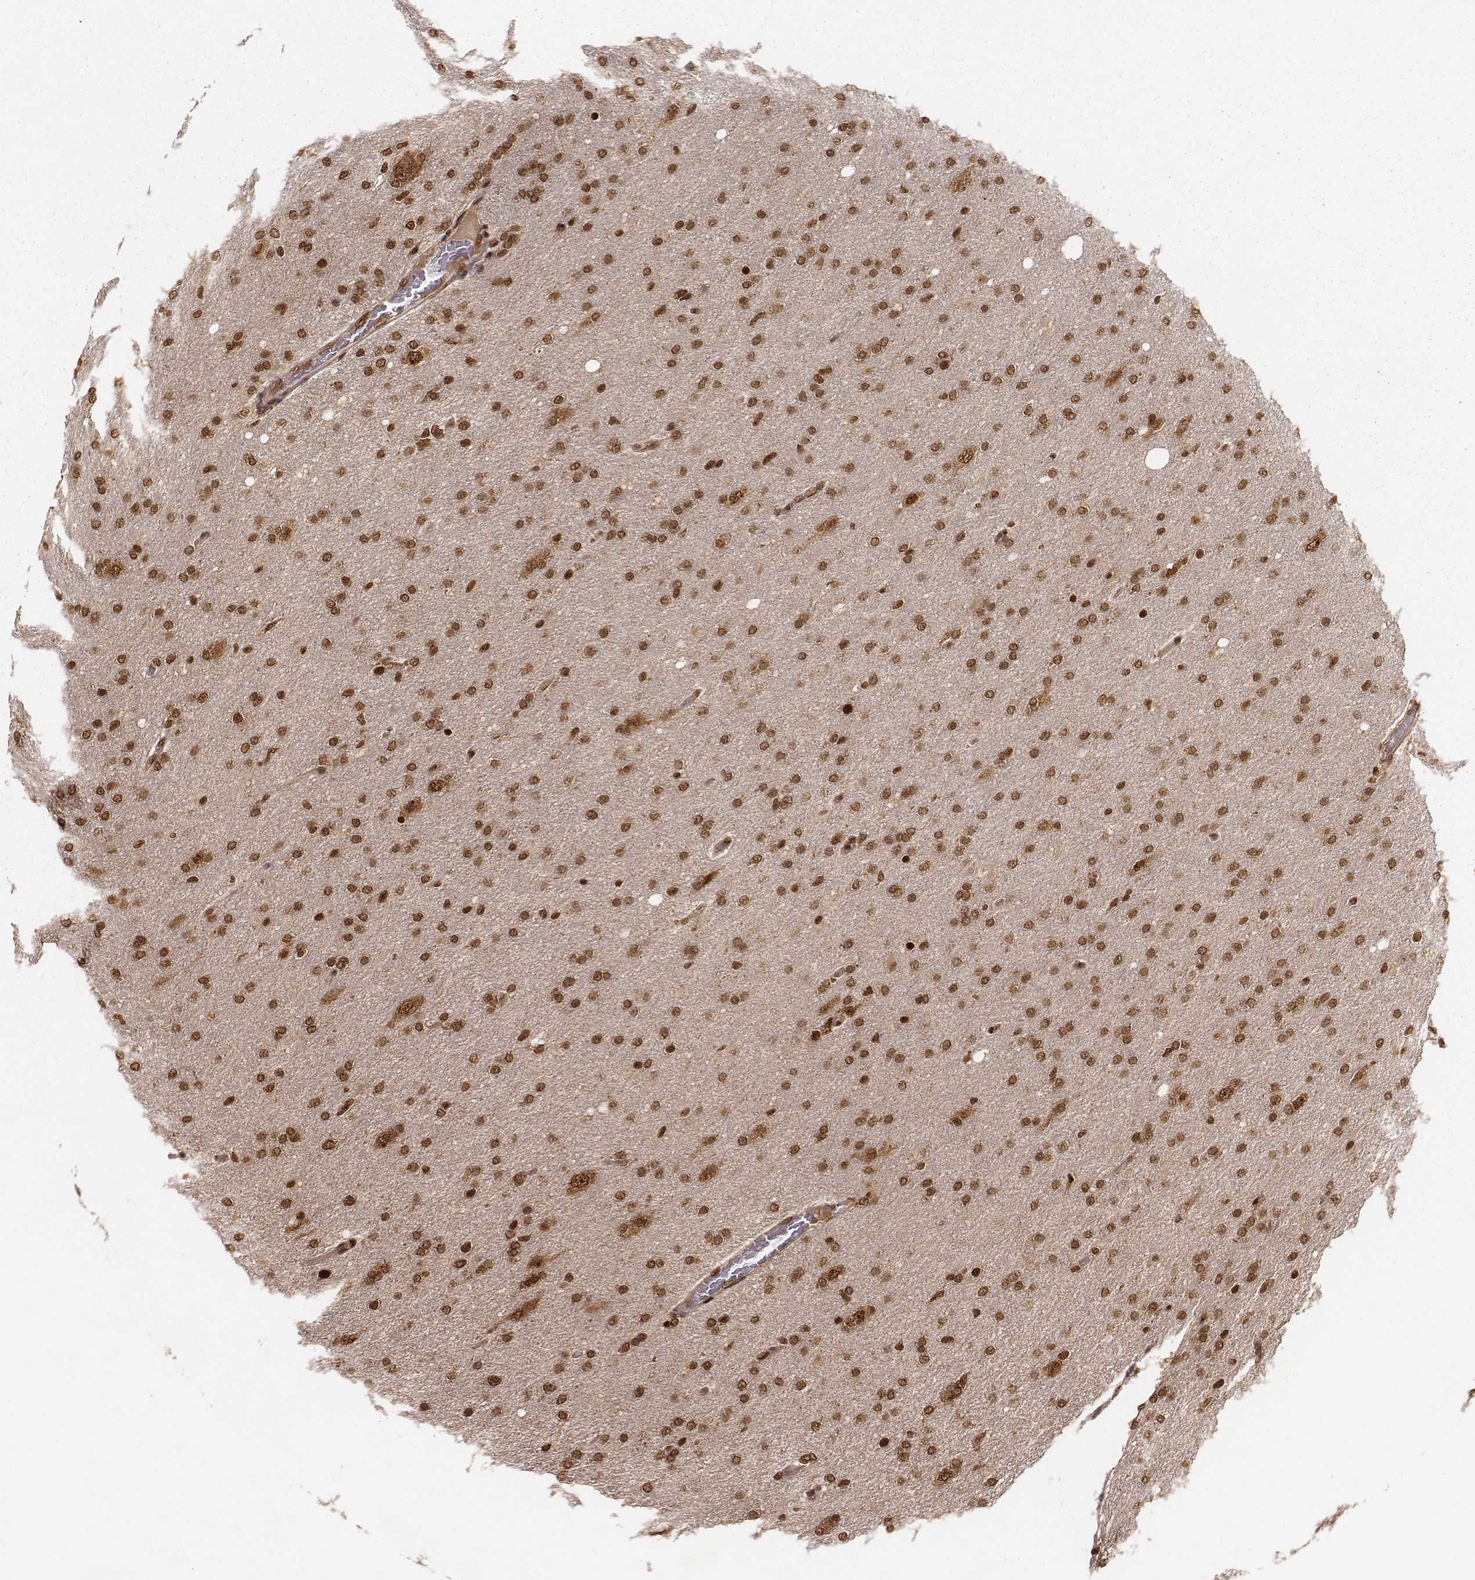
{"staining": {"intensity": "moderate", "quantity": ">75%", "location": "nuclear"}, "tissue": "glioma", "cell_type": "Tumor cells", "image_type": "cancer", "snomed": [{"axis": "morphology", "description": "Glioma, malignant, High grade"}, {"axis": "topography", "description": "Cerebral cortex"}], "caption": "Malignant glioma (high-grade) stained for a protein (brown) shows moderate nuclear positive expression in about >75% of tumor cells.", "gene": "NFX1", "patient": {"sex": "male", "age": 70}}